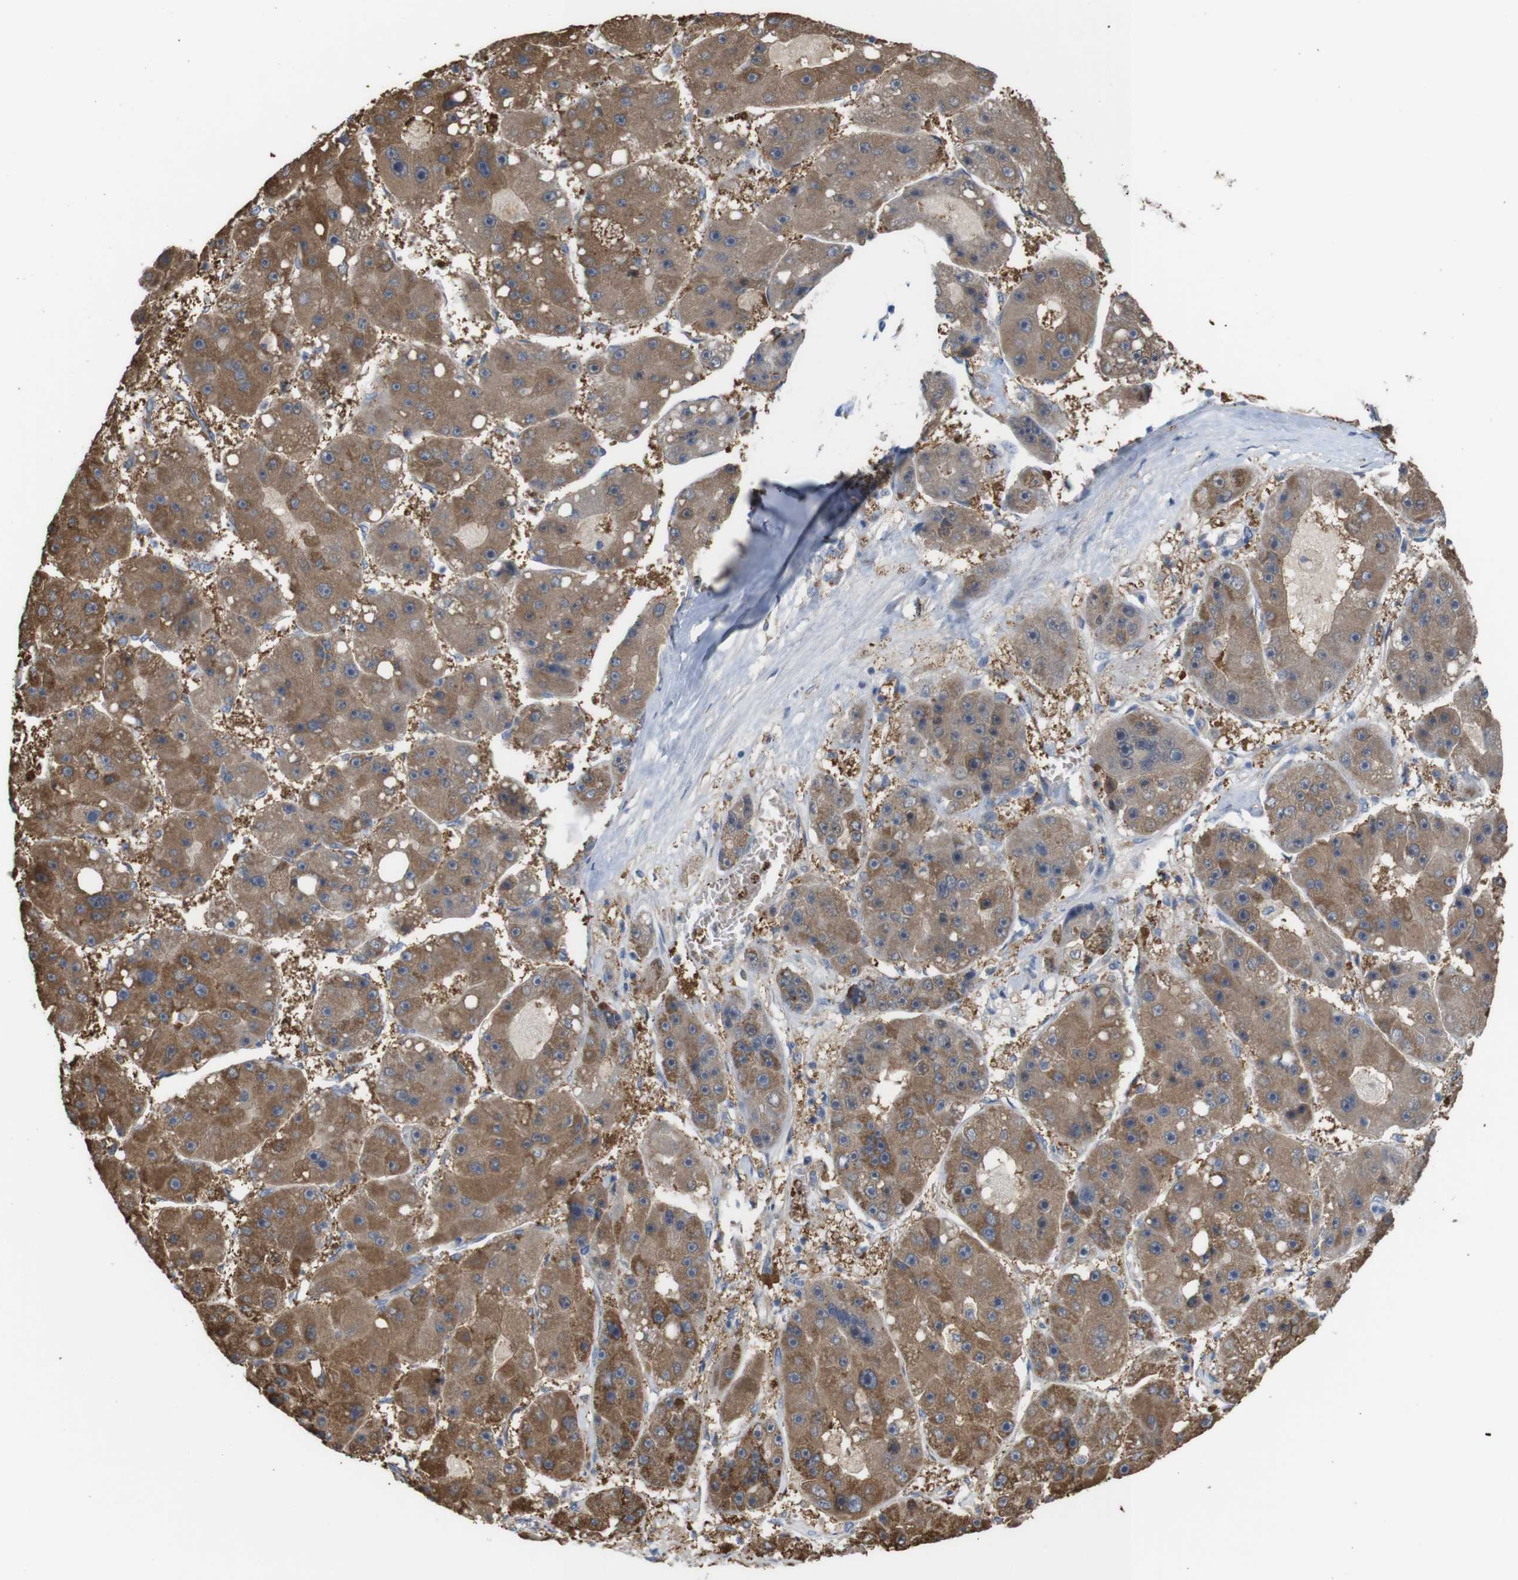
{"staining": {"intensity": "moderate", "quantity": ">75%", "location": "cytoplasmic/membranous"}, "tissue": "liver cancer", "cell_type": "Tumor cells", "image_type": "cancer", "snomed": [{"axis": "morphology", "description": "Carcinoma, Hepatocellular, NOS"}, {"axis": "topography", "description": "Liver"}], "caption": "Protein staining of liver cancer (hepatocellular carcinoma) tissue demonstrates moderate cytoplasmic/membranous positivity in approximately >75% of tumor cells. (DAB (3,3'-diaminobenzidine) = brown stain, brightfield microscopy at high magnification).", "gene": "PTPRR", "patient": {"sex": "female", "age": 61}}